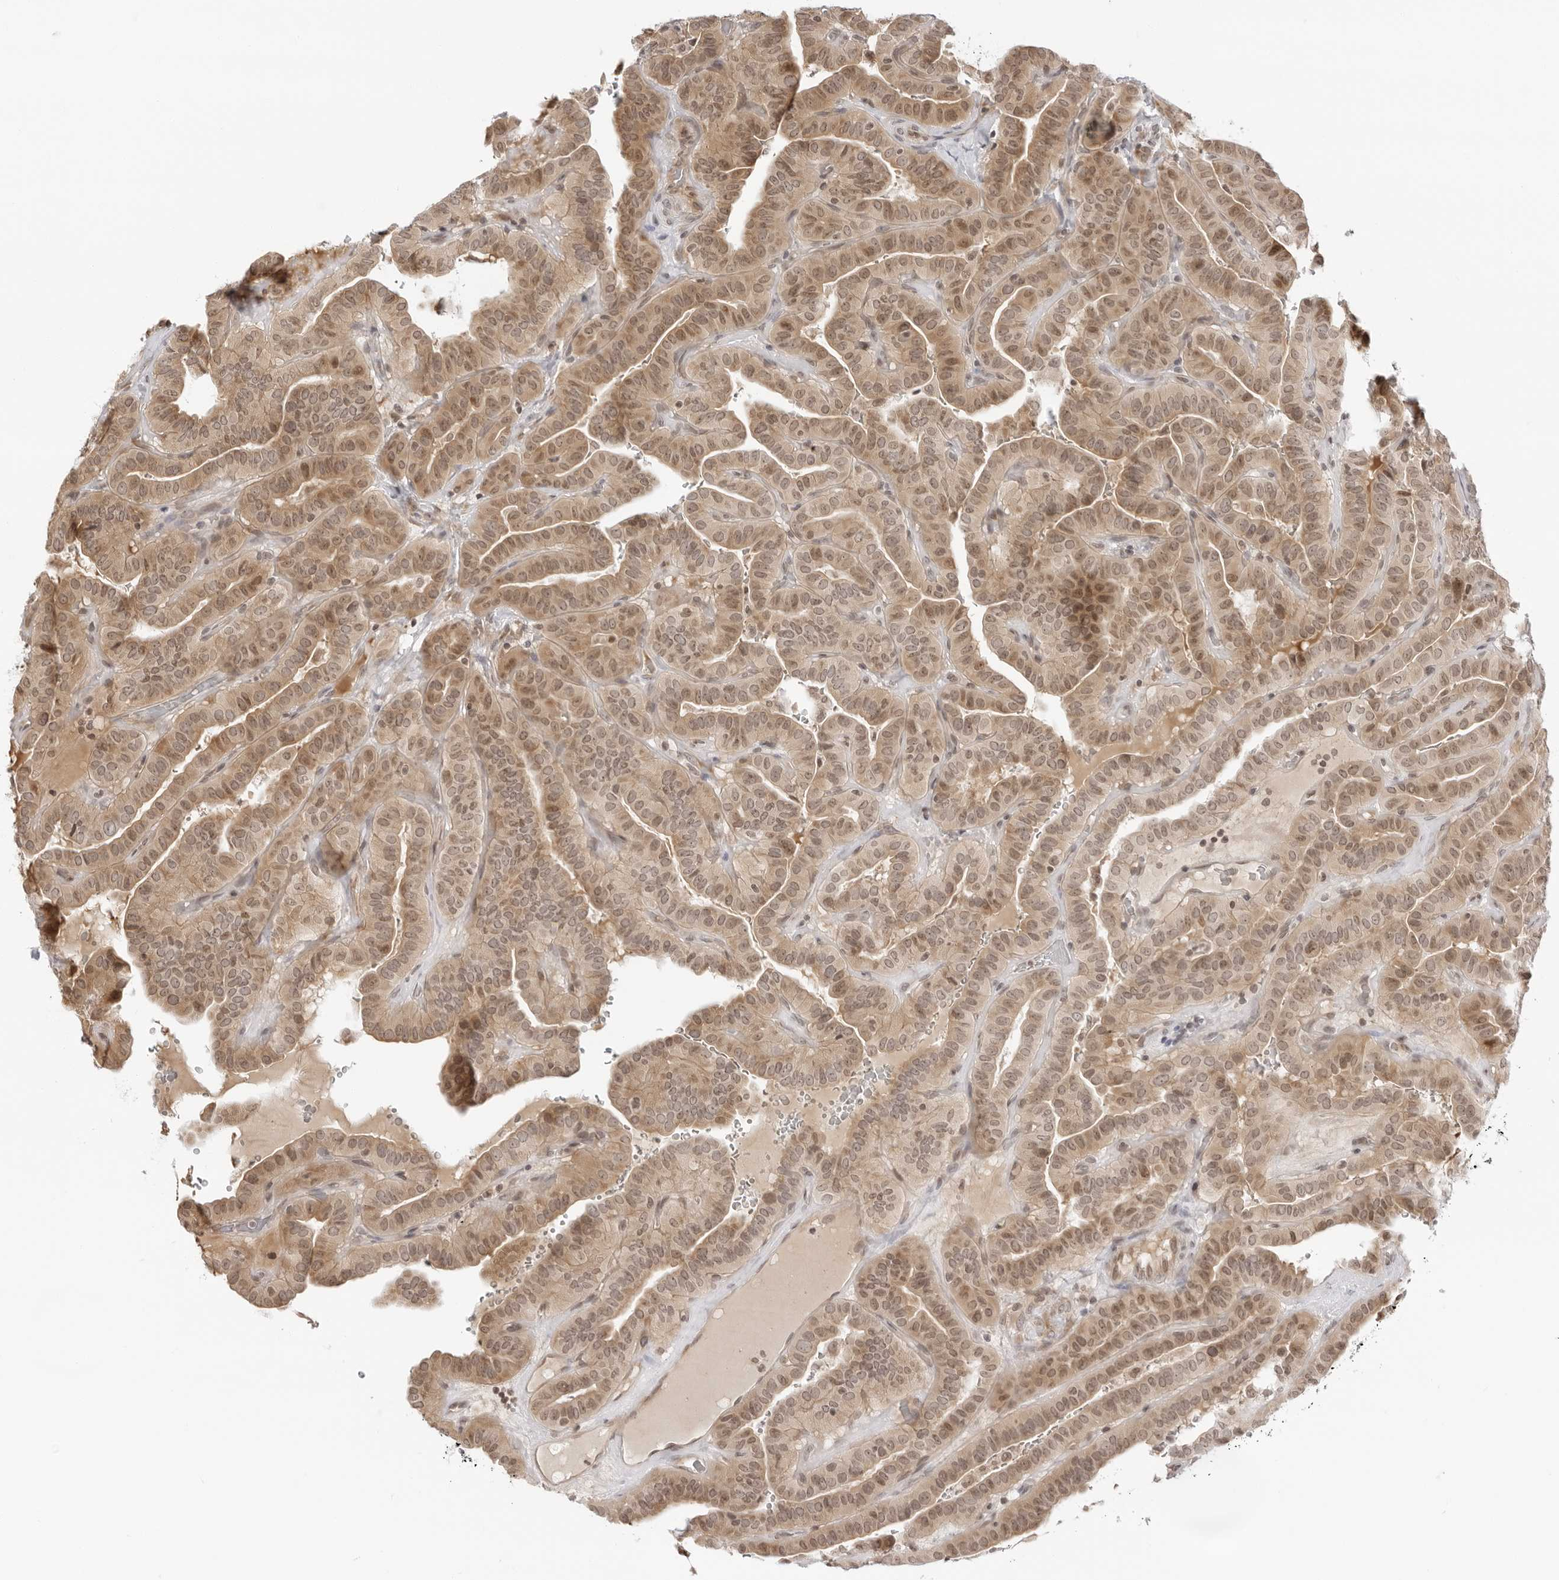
{"staining": {"intensity": "moderate", "quantity": ">75%", "location": "cytoplasmic/membranous,nuclear"}, "tissue": "thyroid cancer", "cell_type": "Tumor cells", "image_type": "cancer", "snomed": [{"axis": "morphology", "description": "Papillary adenocarcinoma, NOS"}, {"axis": "topography", "description": "Thyroid gland"}], "caption": "This photomicrograph reveals immunohistochemistry staining of human papillary adenocarcinoma (thyroid), with medium moderate cytoplasmic/membranous and nuclear expression in about >75% of tumor cells.", "gene": "PRRC2C", "patient": {"sex": "male", "age": 77}}